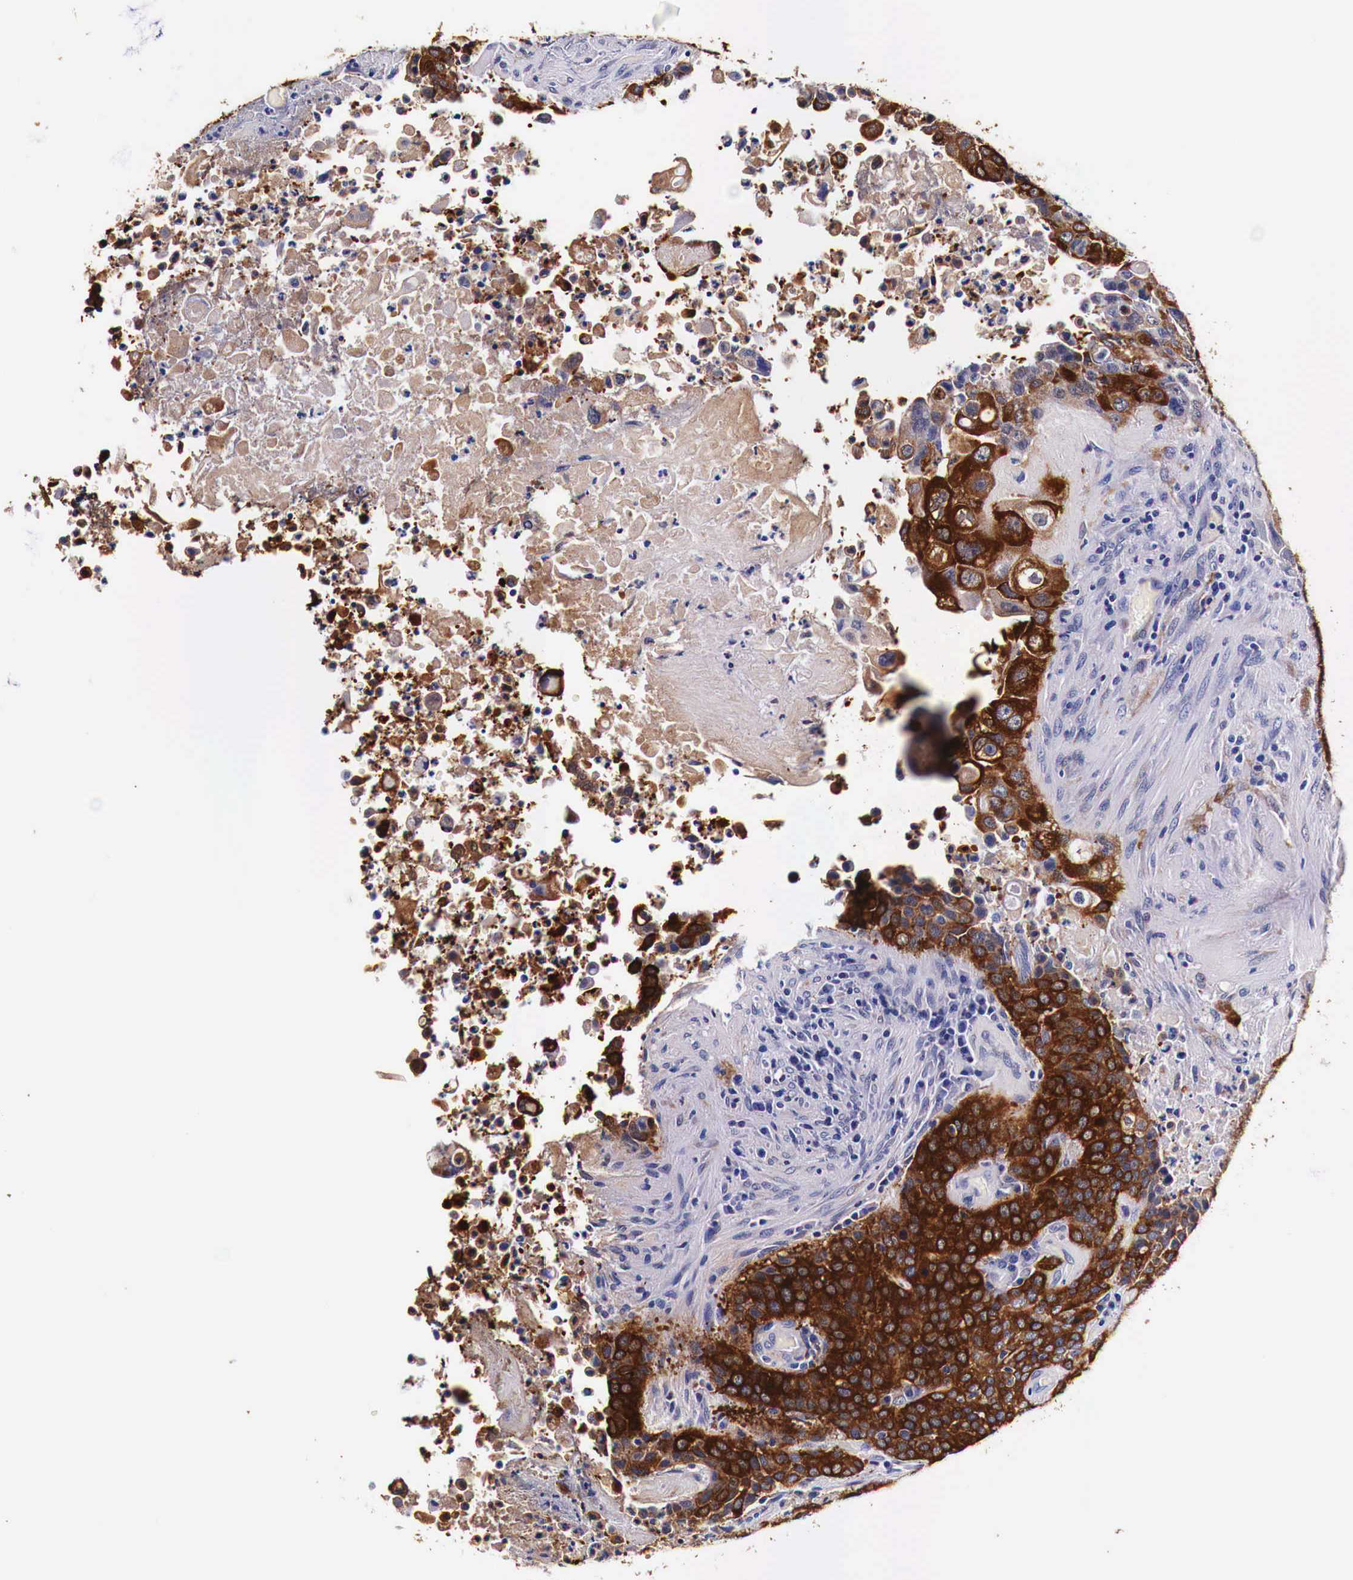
{"staining": {"intensity": "strong", "quantity": ">75%", "location": "cytoplasmic/membranous"}, "tissue": "urothelial cancer", "cell_type": "Tumor cells", "image_type": "cancer", "snomed": [{"axis": "morphology", "description": "Urothelial carcinoma, High grade"}, {"axis": "topography", "description": "Urinary bladder"}], "caption": "Protein analysis of urothelial carcinoma (high-grade) tissue shows strong cytoplasmic/membranous positivity in about >75% of tumor cells.", "gene": "HSPB1", "patient": {"sex": "male", "age": 74}}